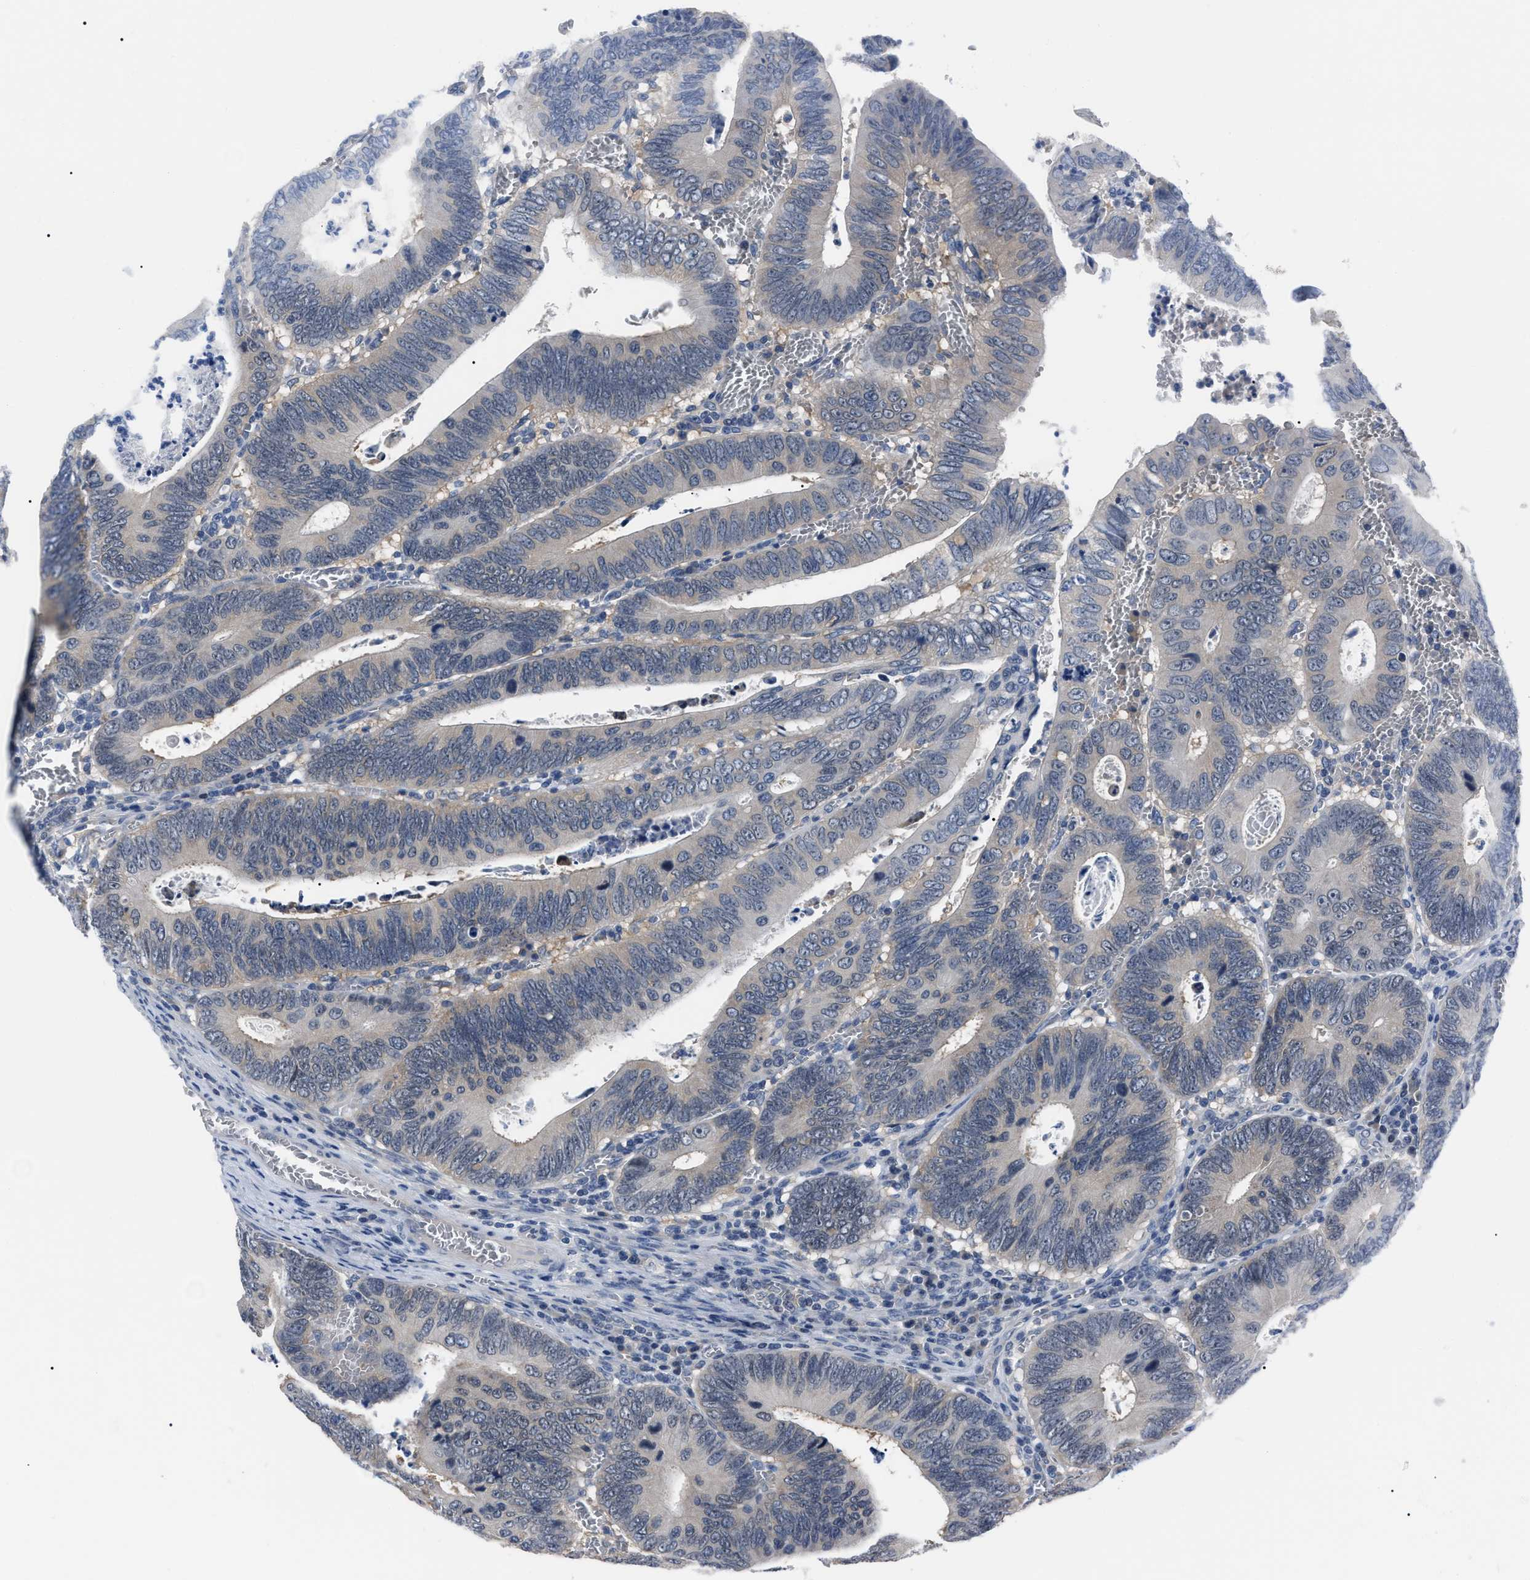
{"staining": {"intensity": "negative", "quantity": "none", "location": "none"}, "tissue": "colorectal cancer", "cell_type": "Tumor cells", "image_type": "cancer", "snomed": [{"axis": "morphology", "description": "Inflammation, NOS"}, {"axis": "morphology", "description": "Adenocarcinoma, NOS"}, {"axis": "topography", "description": "Colon"}], "caption": "Immunohistochemical staining of colorectal cancer (adenocarcinoma) demonstrates no significant staining in tumor cells. (DAB immunohistochemistry (IHC) visualized using brightfield microscopy, high magnification).", "gene": "LRWD1", "patient": {"sex": "male", "age": 72}}